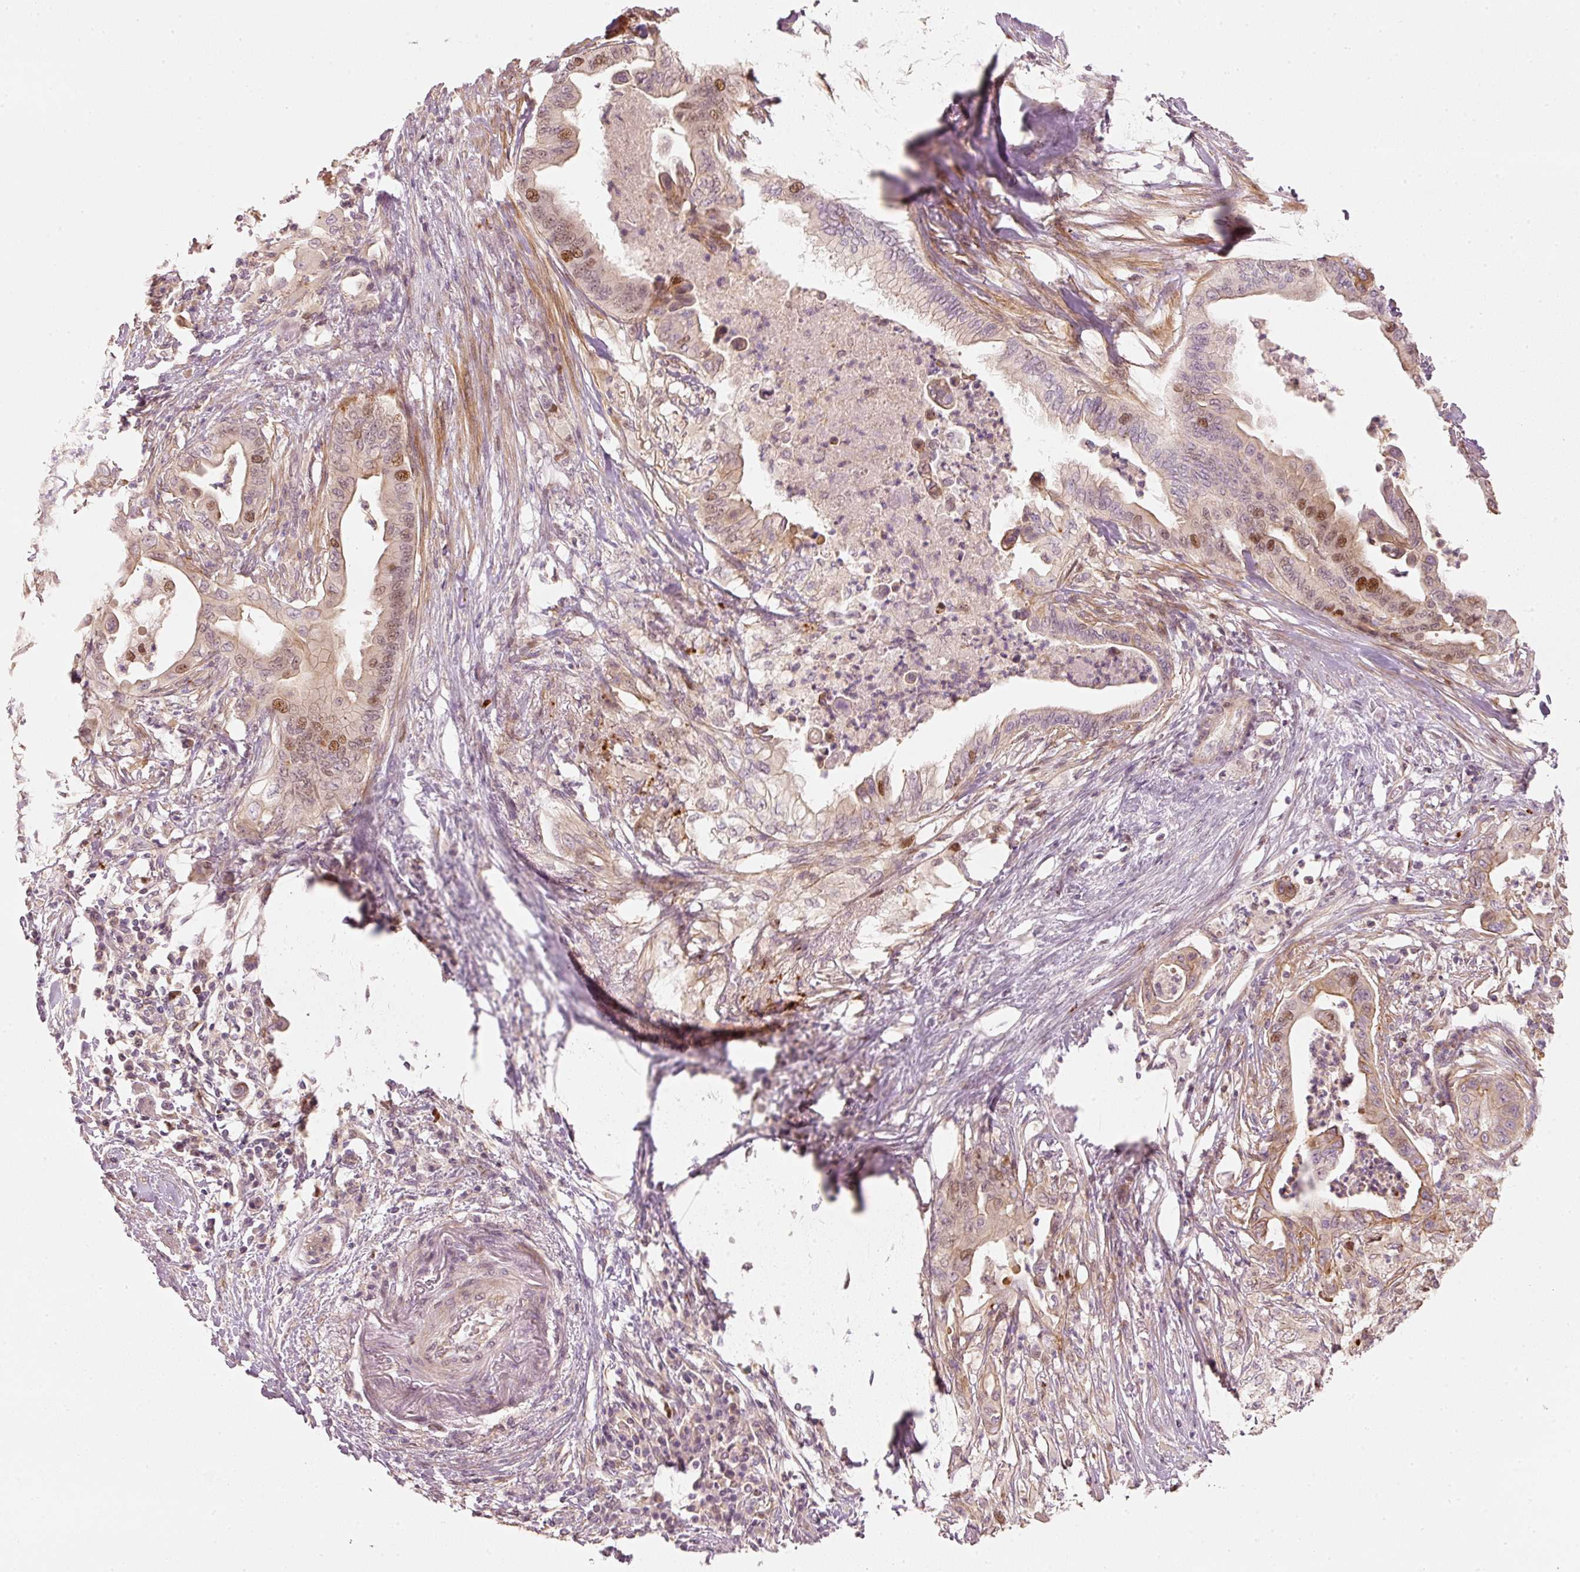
{"staining": {"intensity": "moderate", "quantity": "<25%", "location": "cytoplasmic/membranous,nuclear"}, "tissue": "pancreatic cancer", "cell_type": "Tumor cells", "image_type": "cancer", "snomed": [{"axis": "morphology", "description": "Adenocarcinoma, NOS"}, {"axis": "topography", "description": "Pancreas"}], "caption": "DAB (3,3'-diaminobenzidine) immunohistochemical staining of human pancreatic adenocarcinoma reveals moderate cytoplasmic/membranous and nuclear protein staining in approximately <25% of tumor cells.", "gene": "TREX2", "patient": {"sex": "male", "age": 58}}